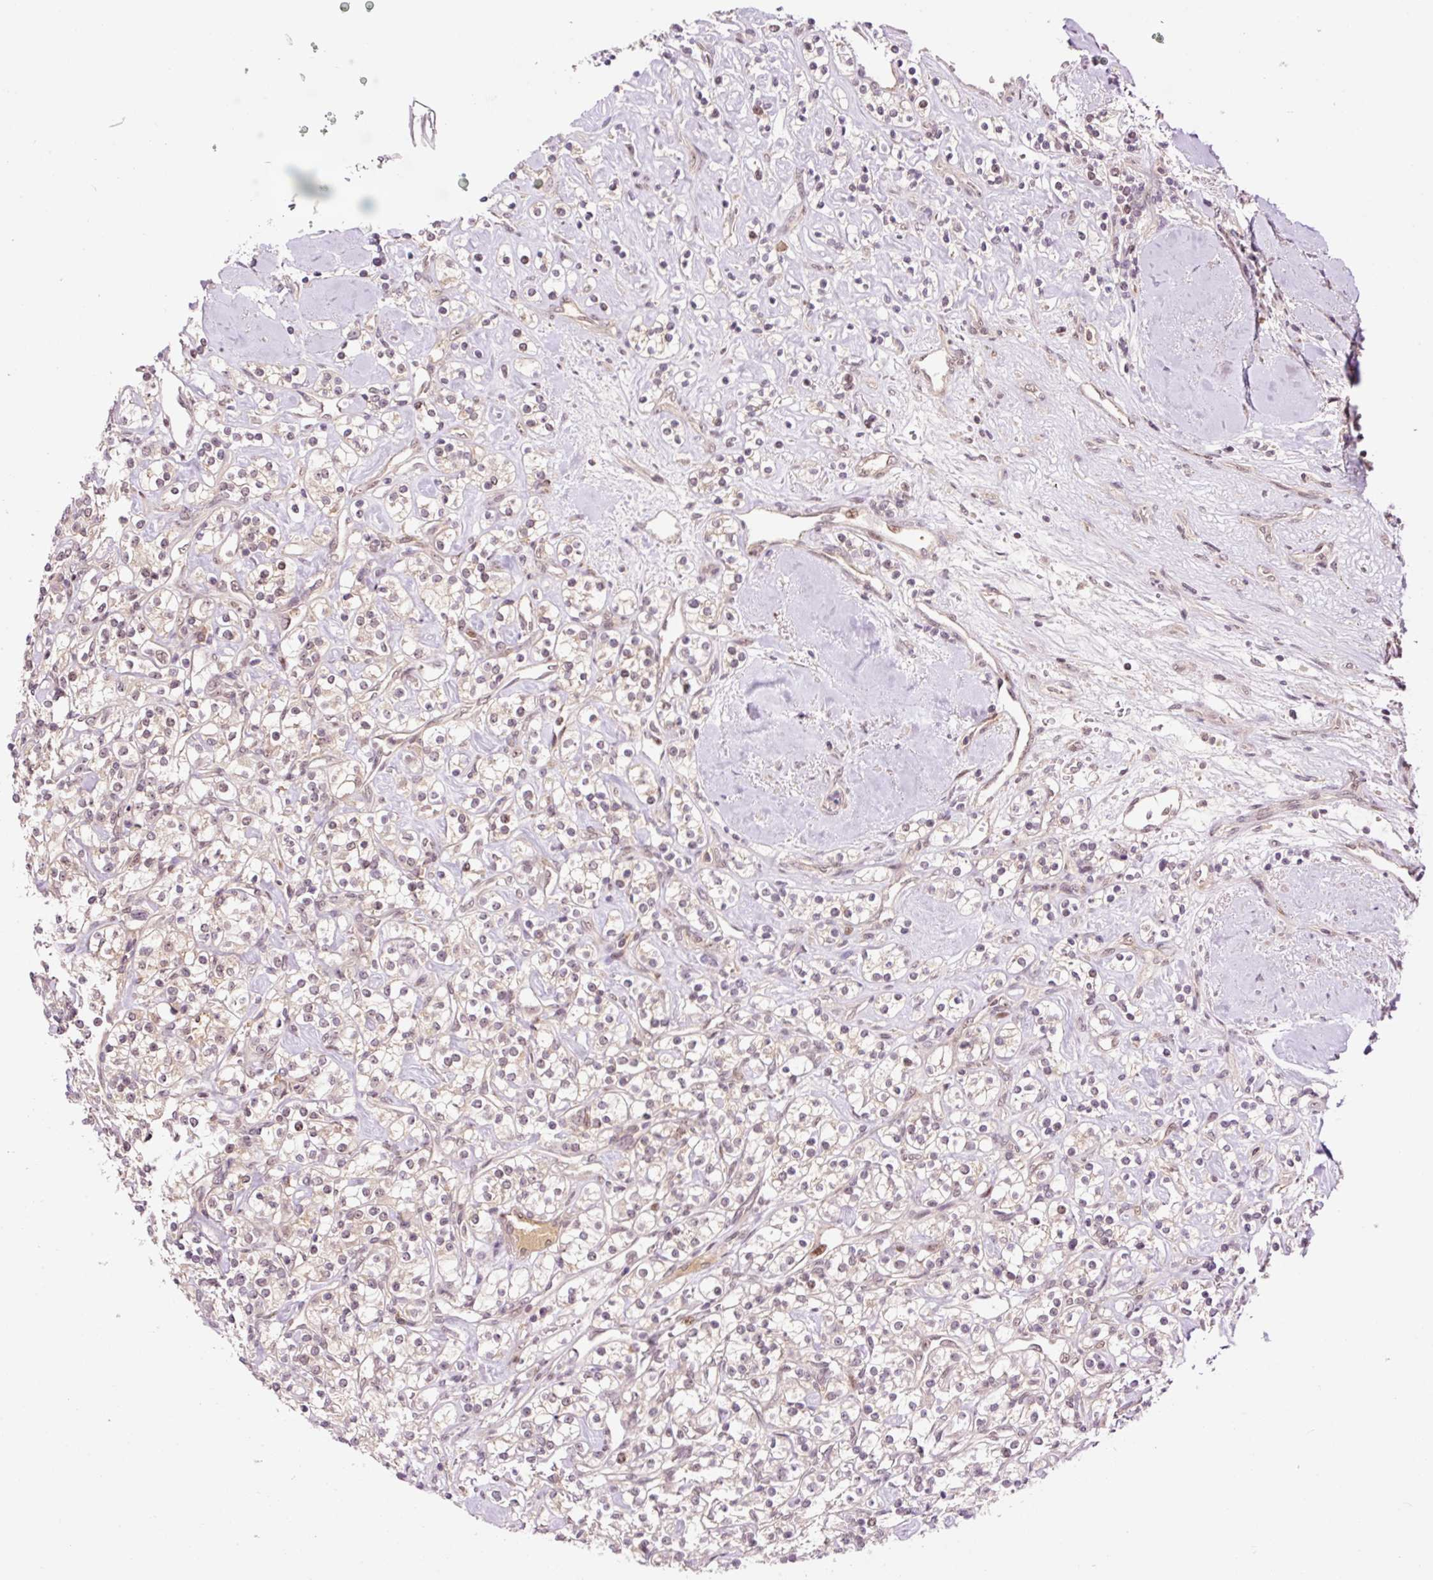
{"staining": {"intensity": "negative", "quantity": "none", "location": "none"}, "tissue": "renal cancer", "cell_type": "Tumor cells", "image_type": "cancer", "snomed": [{"axis": "morphology", "description": "Adenocarcinoma, NOS"}, {"axis": "topography", "description": "Kidney"}], "caption": "A photomicrograph of renal adenocarcinoma stained for a protein shows no brown staining in tumor cells. (DAB immunohistochemistry (IHC) with hematoxylin counter stain).", "gene": "DPPA4", "patient": {"sex": "male", "age": 77}}